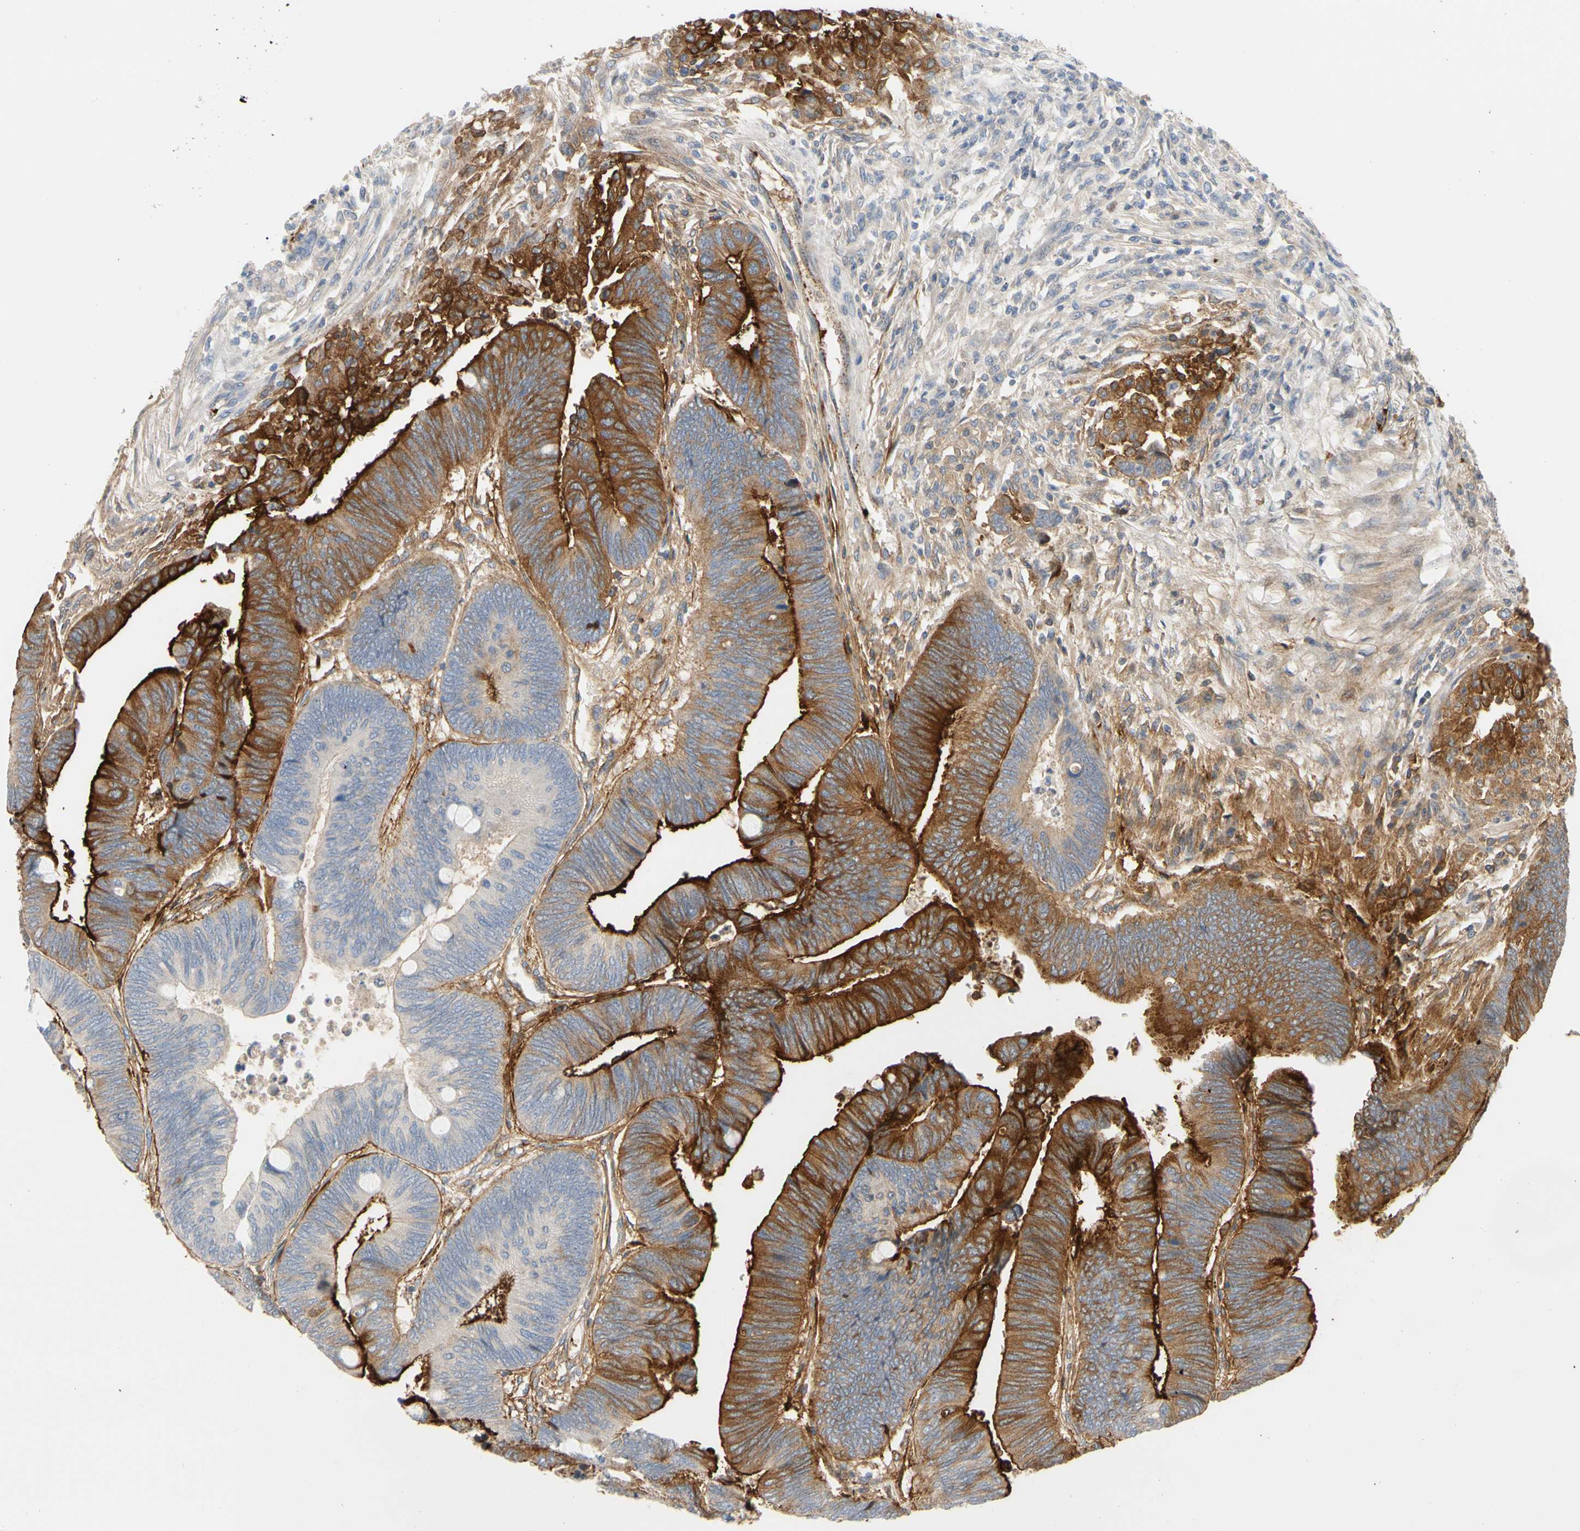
{"staining": {"intensity": "strong", "quantity": "25%-75%", "location": "cytoplasmic/membranous"}, "tissue": "colorectal cancer", "cell_type": "Tumor cells", "image_type": "cancer", "snomed": [{"axis": "morphology", "description": "Normal tissue, NOS"}, {"axis": "morphology", "description": "Adenocarcinoma, NOS"}, {"axis": "topography", "description": "Rectum"}, {"axis": "topography", "description": "Peripheral nerve tissue"}], "caption": "Adenocarcinoma (colorectal) tissue displays strong cytoplasmic/membranous staining in about 25%-75% of tumor cells, visualized by immunohistochemistry. (DAB IHC with brightfield microscopy, high magnification).", "gene": "FGB", "patient": {"sex": "male", "age": 92}}